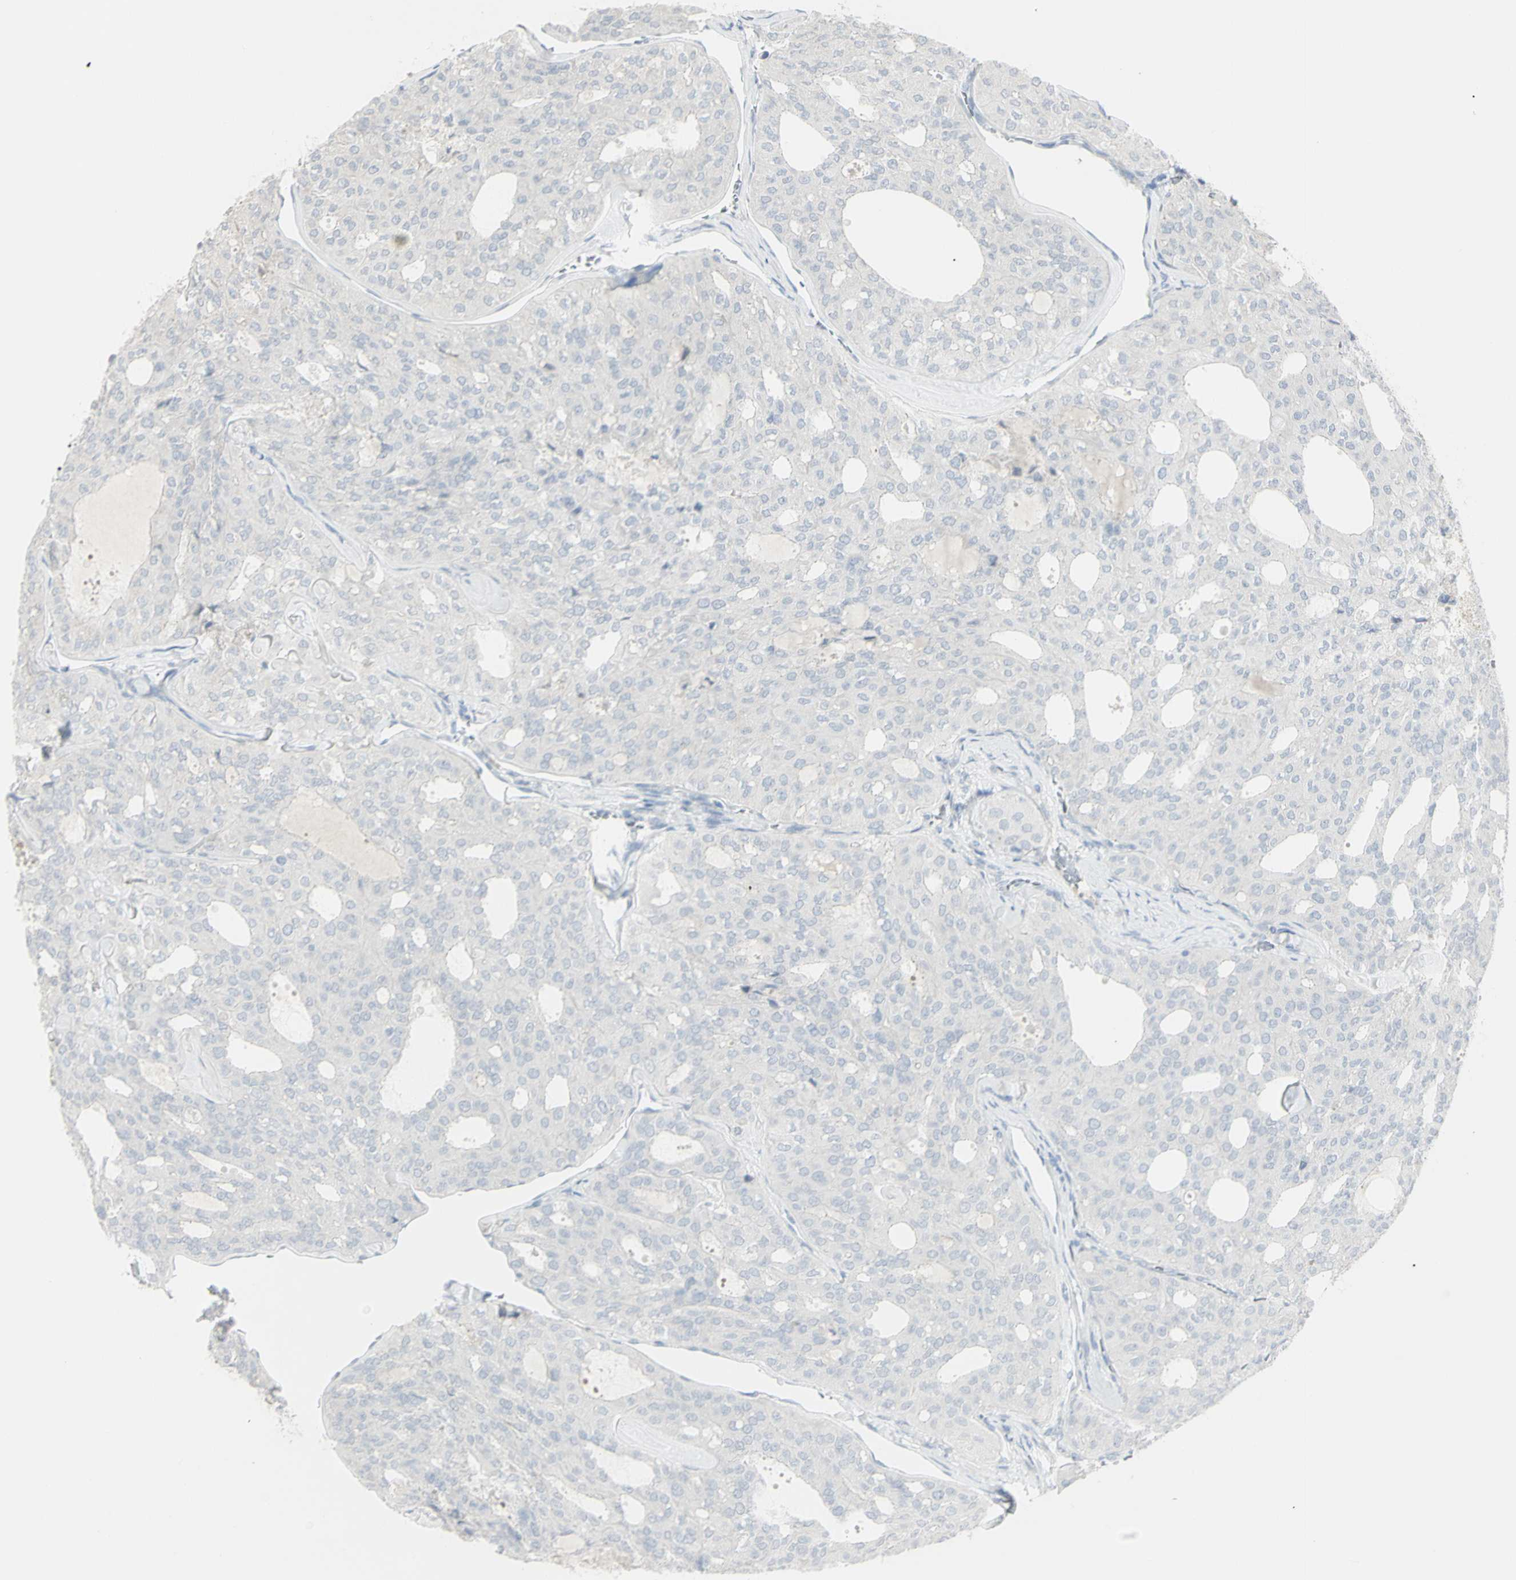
{"staining": {"intensity": "negative", "quantity": "none", "location": "none"}, "tissue": "thyroid cancer", "cell_type": "Tumor cells", "image_type": "cancer", "snomed": [{"axis": "morphology", "description": "Follicular adenoma carcinoma, NOS"}, {"axis": "topography", "description": "Thyroid gland"}], "caption": "DAB (3,3'-diaminobenzidine) immunohistochemical staining of thyroid follicular adenoma carcinoma shows no significant staining in tumor cells.", "gene": "PIP", "patient": {"sex": "male", "age": 75}}